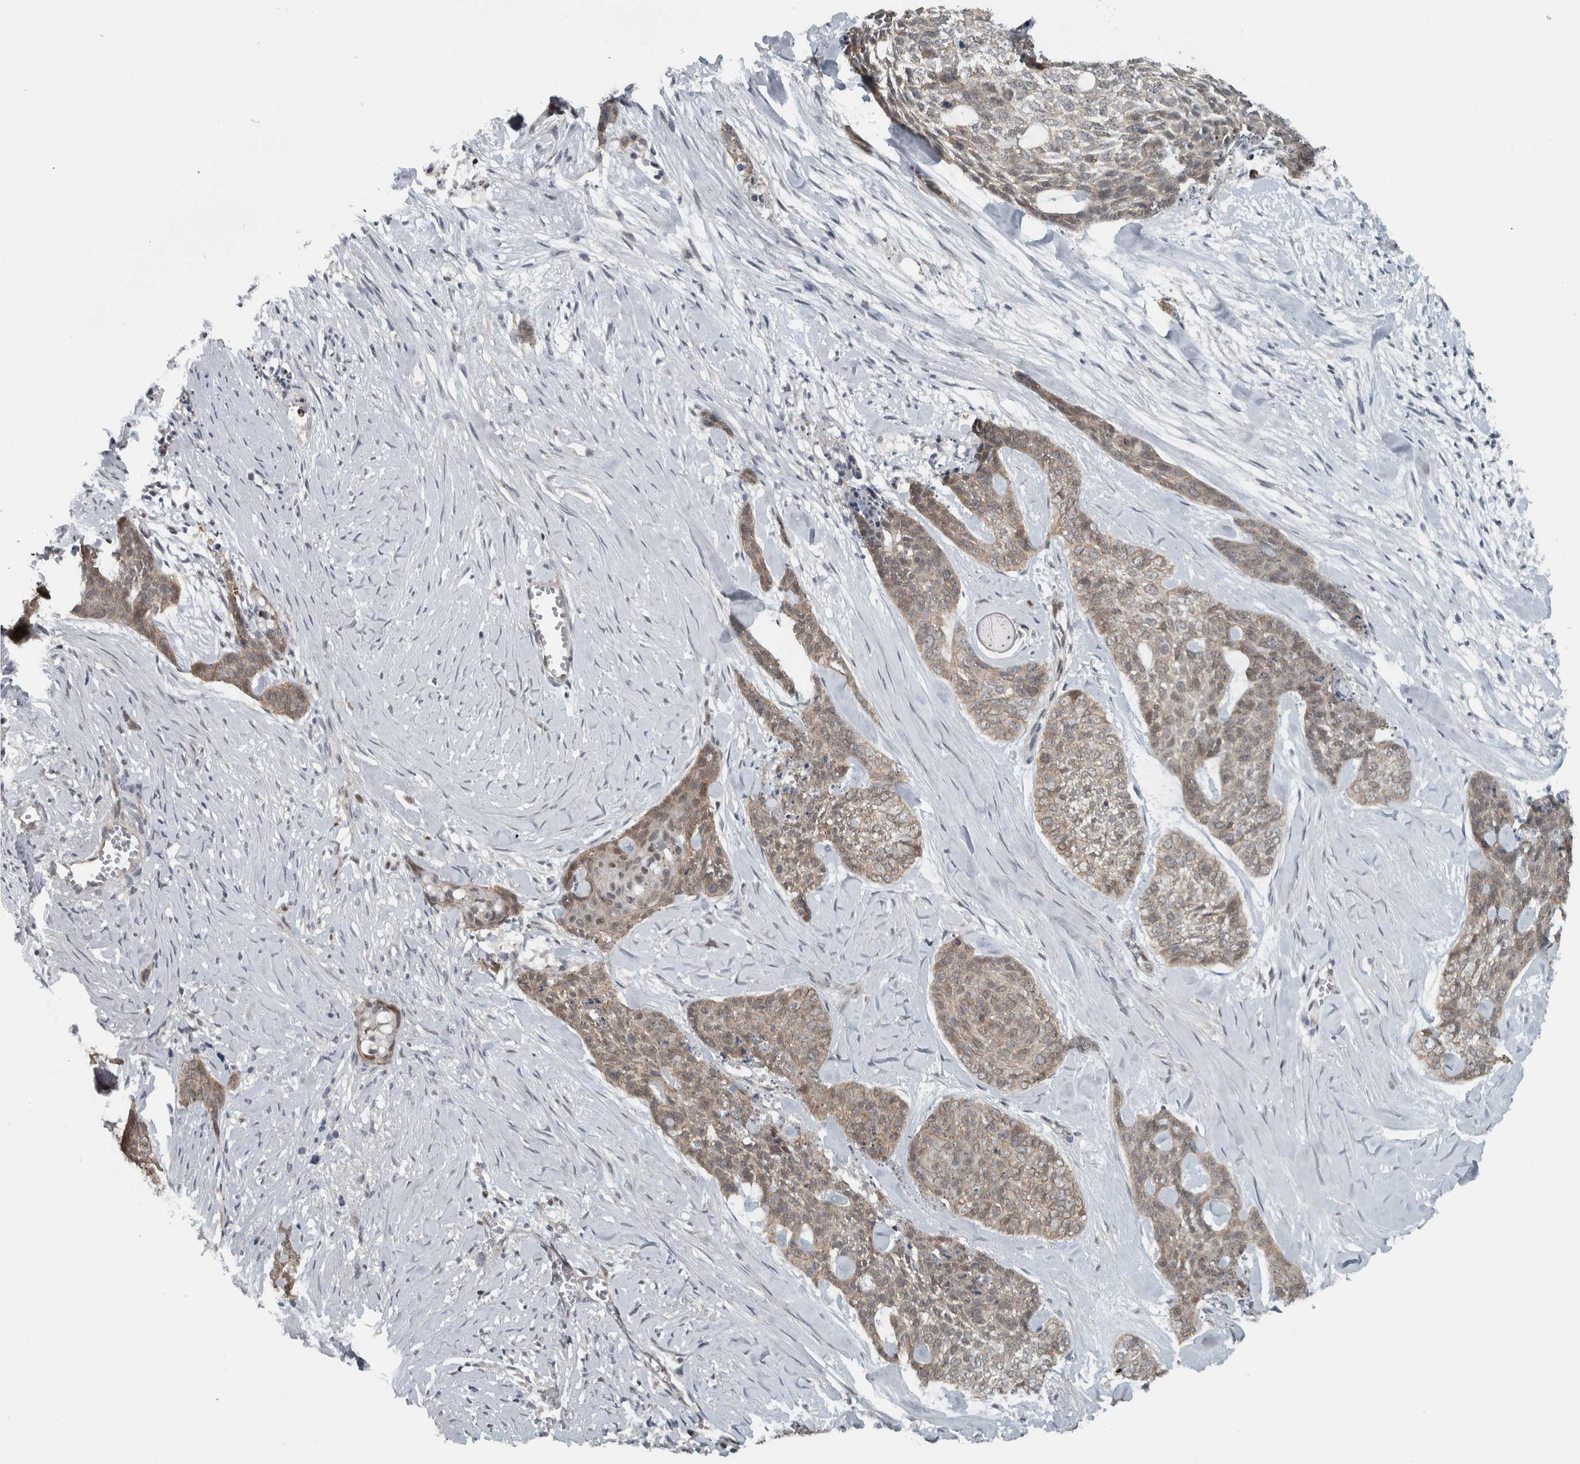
{"staining": {"intensity": "weak", "quantity": ">75%", "location": "cytoplasmic/membranous"}, "tissue": "skin cancer", "cell_type": "Tumor cells", "image_type": "cancer", "snomed": [{"axis": "morphology", "description": "Basal cell carcinoma"}, {"axis": "topography", "description": "Skin"}], "caption": "Immunohistochemical staining of skin cancer exhibits weak cytoplasmic/membranous protein positivity in about >75% of tumor cells.", "gene": "ADPRM", "patient": {"sex": "female", "age": 64}}